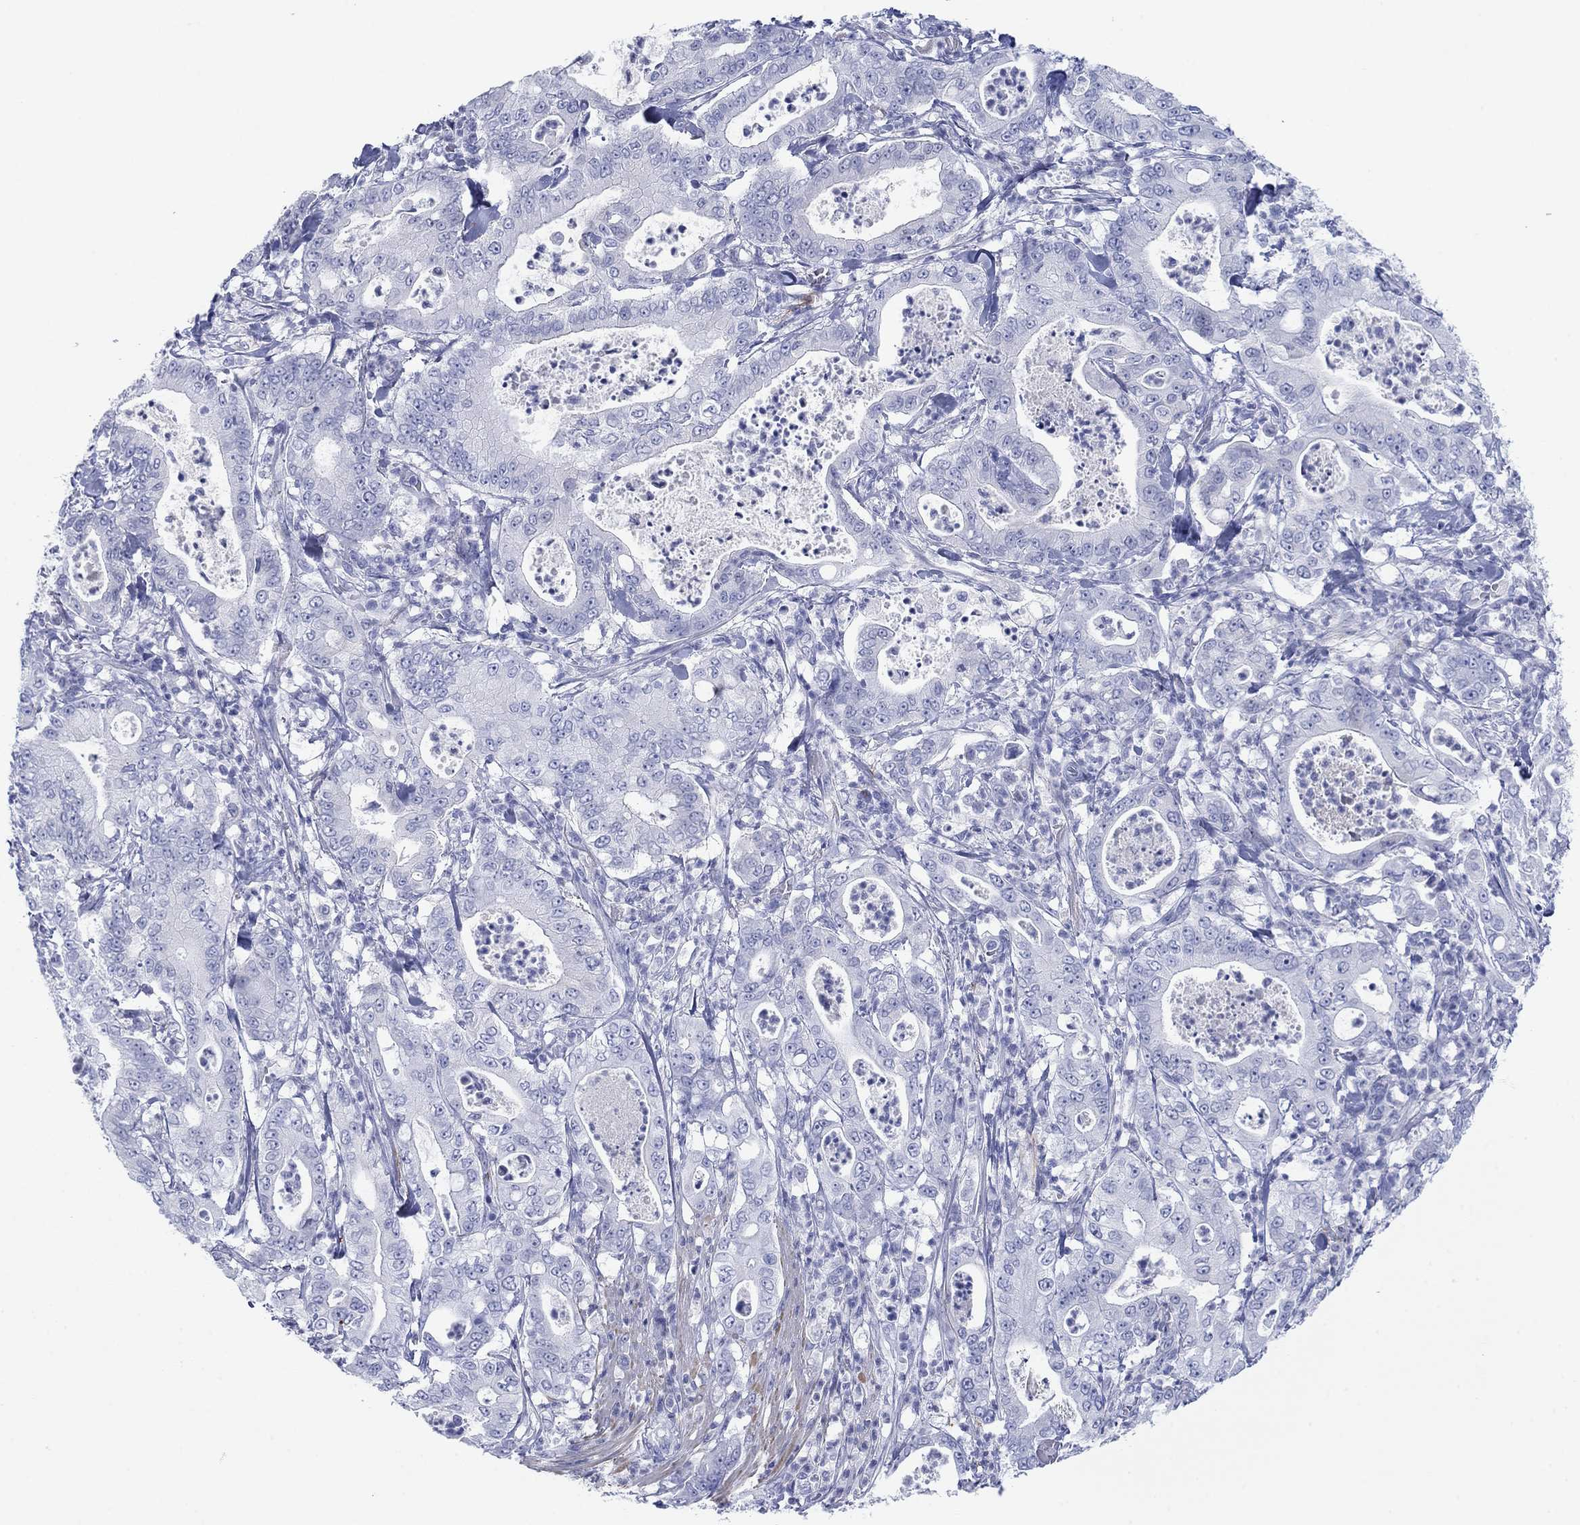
{"staining": {"intensity": "negative", "quantity": "none", "location": "none"}, "tissue": "pancreatic cancer", "cell_type": "Tumor cells", "image_type": "cancer", "snomed": [{"axis": "morphology", "description": "Adenocarcinoma, NOS"}, {"axis": "topography", "description": "Pancreas"}], "caption": "Tumor cells are negative for protein expression in human pancreatic cancer. (DAB immunohistochemistry with hematoxylin counter stain).", "gene": "PDYN", "patient": {"sex": "male", "age": 71}}